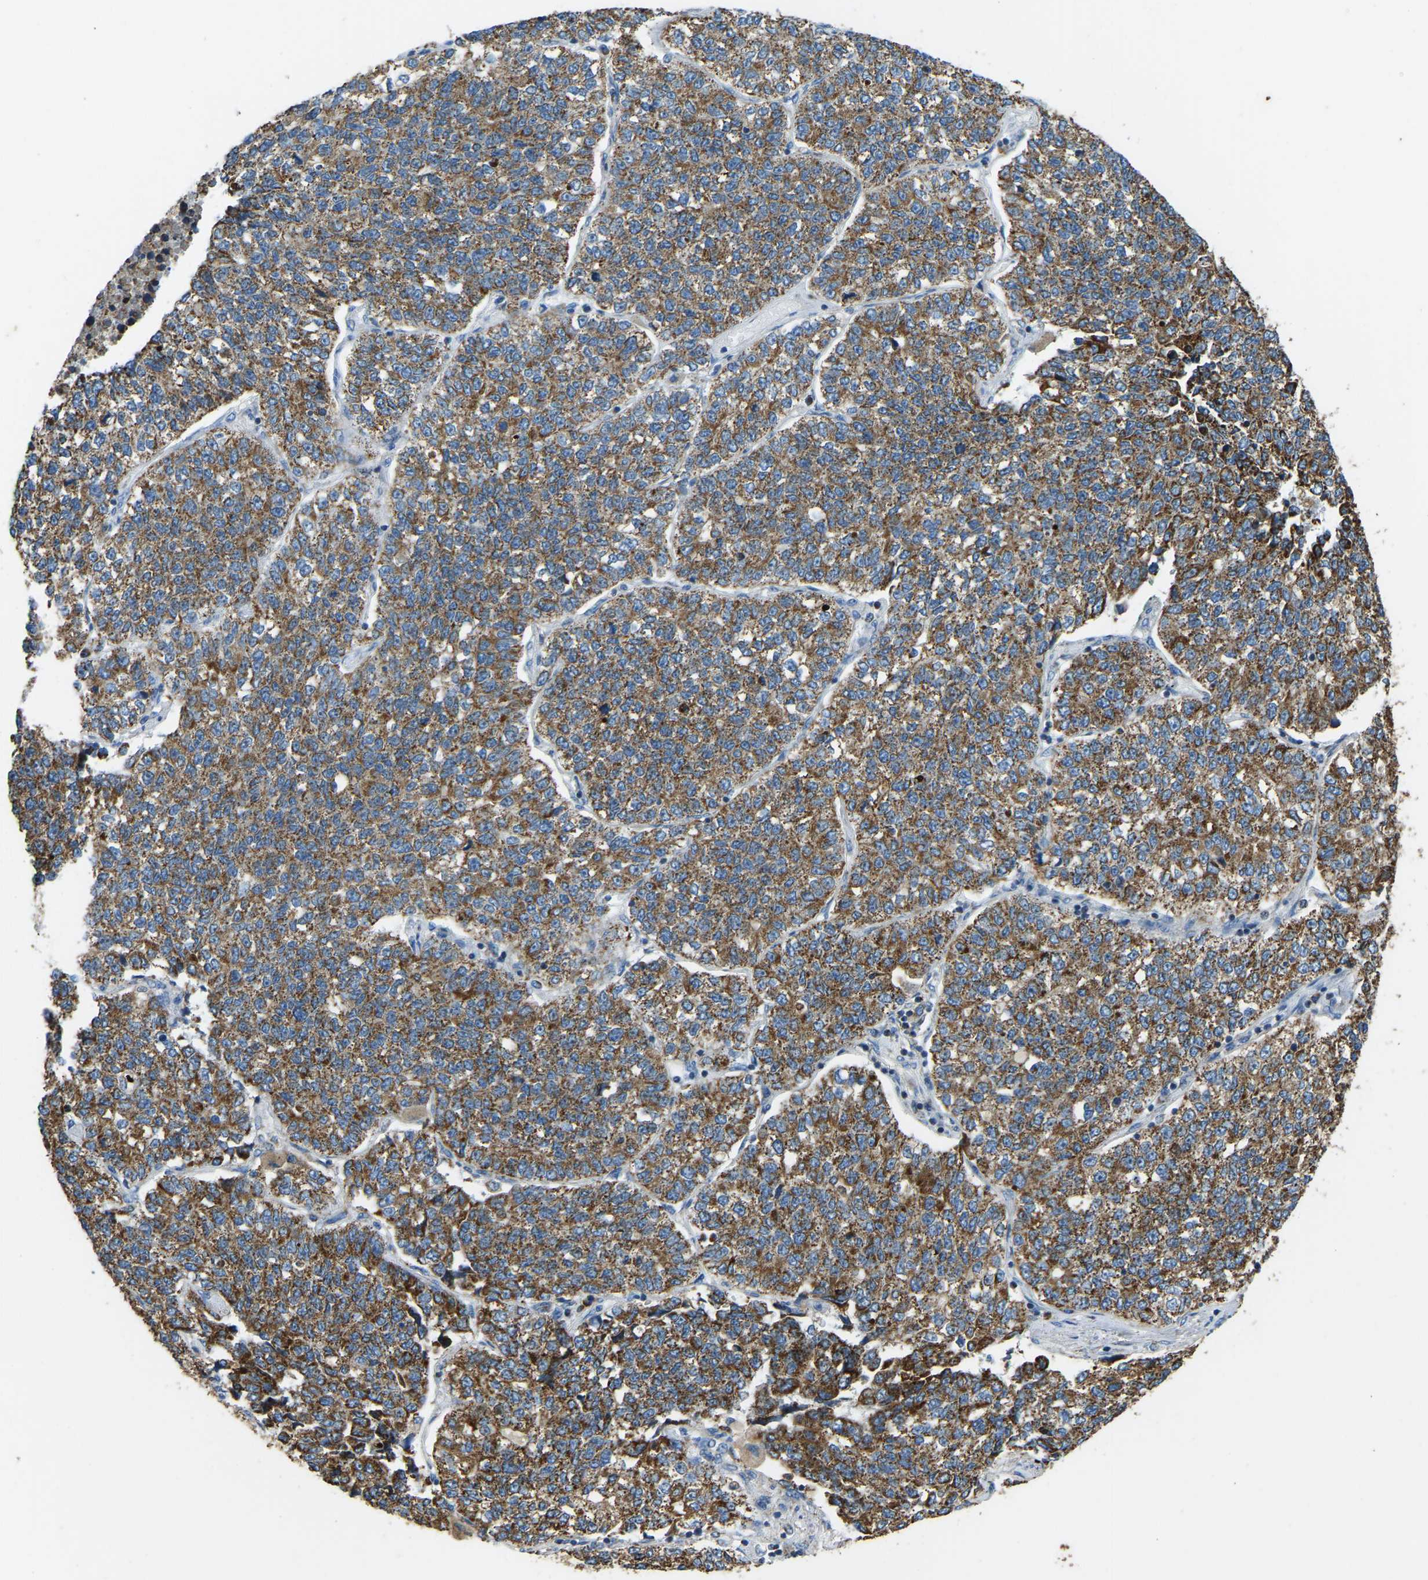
{"staining": {"intensity": "moderate", "quantity": ">75%", "location": "cytoplasmic/membranous"}, "tissue": "lung cancer", "cell_type": "Tumor cells", "image_type": "cancer", "snomed": [{"axis": "morphology", "description": "Adenocarcinoma, NOS"}, {"axis": "topography", "description": "Lung"}], "caption": "About >75% of tumor cells in lung cancer (adenocarcinoma) display moderate cytoplasmic/membranous protein positivity as visualized by brown immunohistochemical staining.", "gene": "ZNF200", "patient": {"sex": "male", "age": 49}}